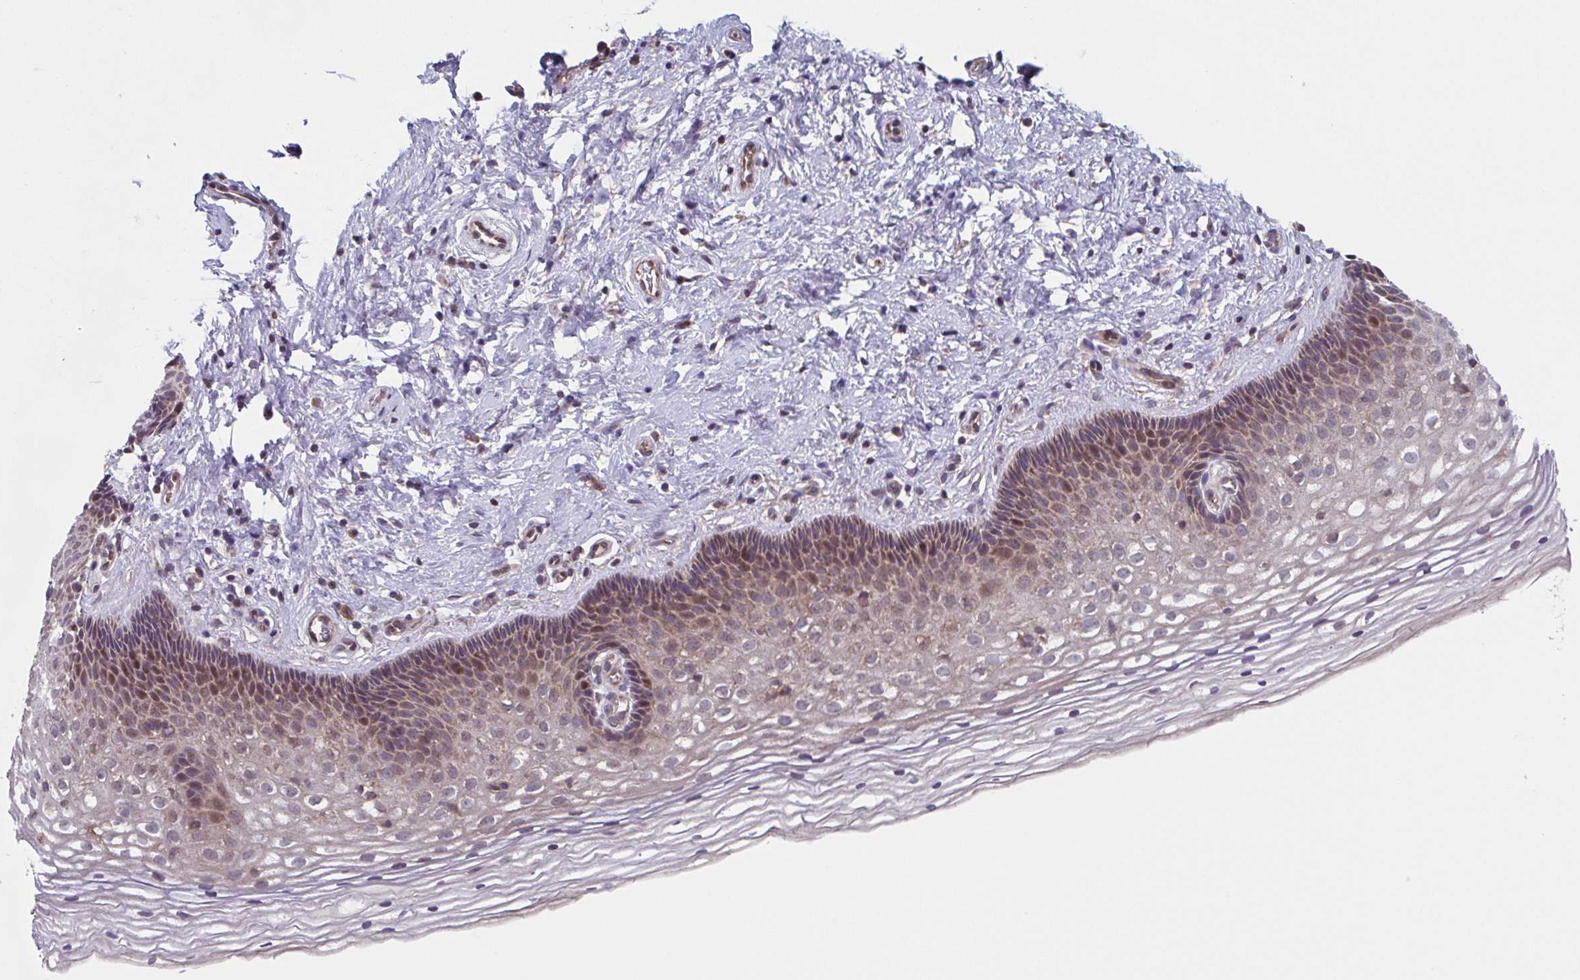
{"staining": {"intensity": "moderate", "quantity": ">75%", "location": "cytoplasmic/membranous"}, "tissue": "cervix", "cell_type": "Glandular cells", "image_type": "normal", "snomed": [{"axis": "morphology", "description": "Normal tissue, NOS"}, {"axis": "topography", "description": "Cervix"}], "caption": "The micrograph displays staining of unremarkable cervix, revealing moderate cytoplasmic/membranous protein expression (brown color) within glandular cells. The protein of interest is stained brown, and the nuclei are stained in blue (DAB IHC with brightfield microscopy, high magnification).", "gene": "TTC19", "patient": {"sex": "female", "age": 34}}